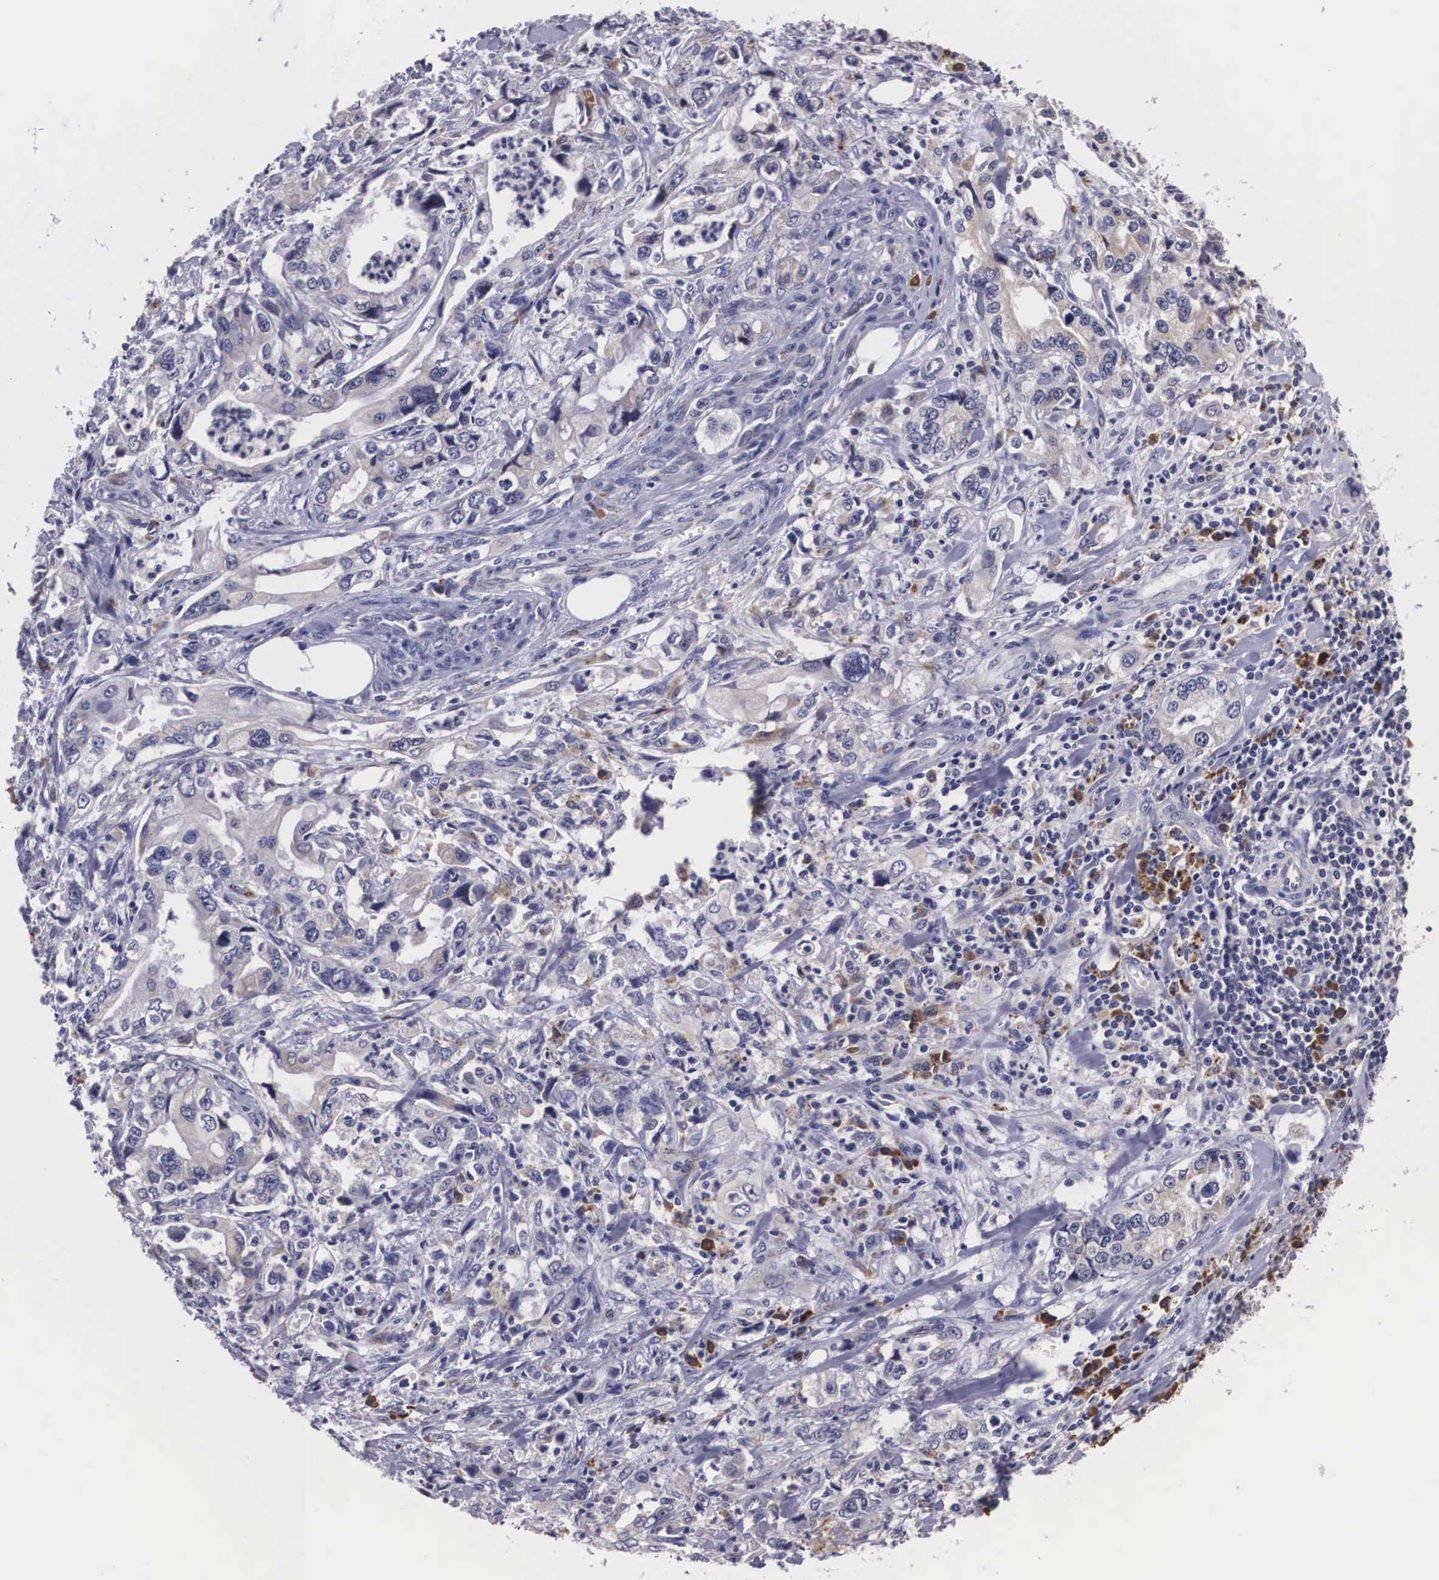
{"staining": {"intensity": "weak", "quantity": "25%-75%", "location": "cytoplasmic/membranous"}, "tissue": "stomach cancer", "cell_type": "Tumor cells", "image_type": "cancer", "snomed": [{"axis": "morphology", "description": "Adenocarcinoma, NOS"}, {"axis": "topography", "description": "Pancreas"}, {"axis": "topography", "description": "Stomach, upper"}], "caption": "Tumor cells show low levels of weak cytoplasmic/membranous staining in approximately 25%-75% of cells in adenocarcinoma (stomach).", "gene": "CRELD2", "patient": {"sex": "male", "age": 77}}